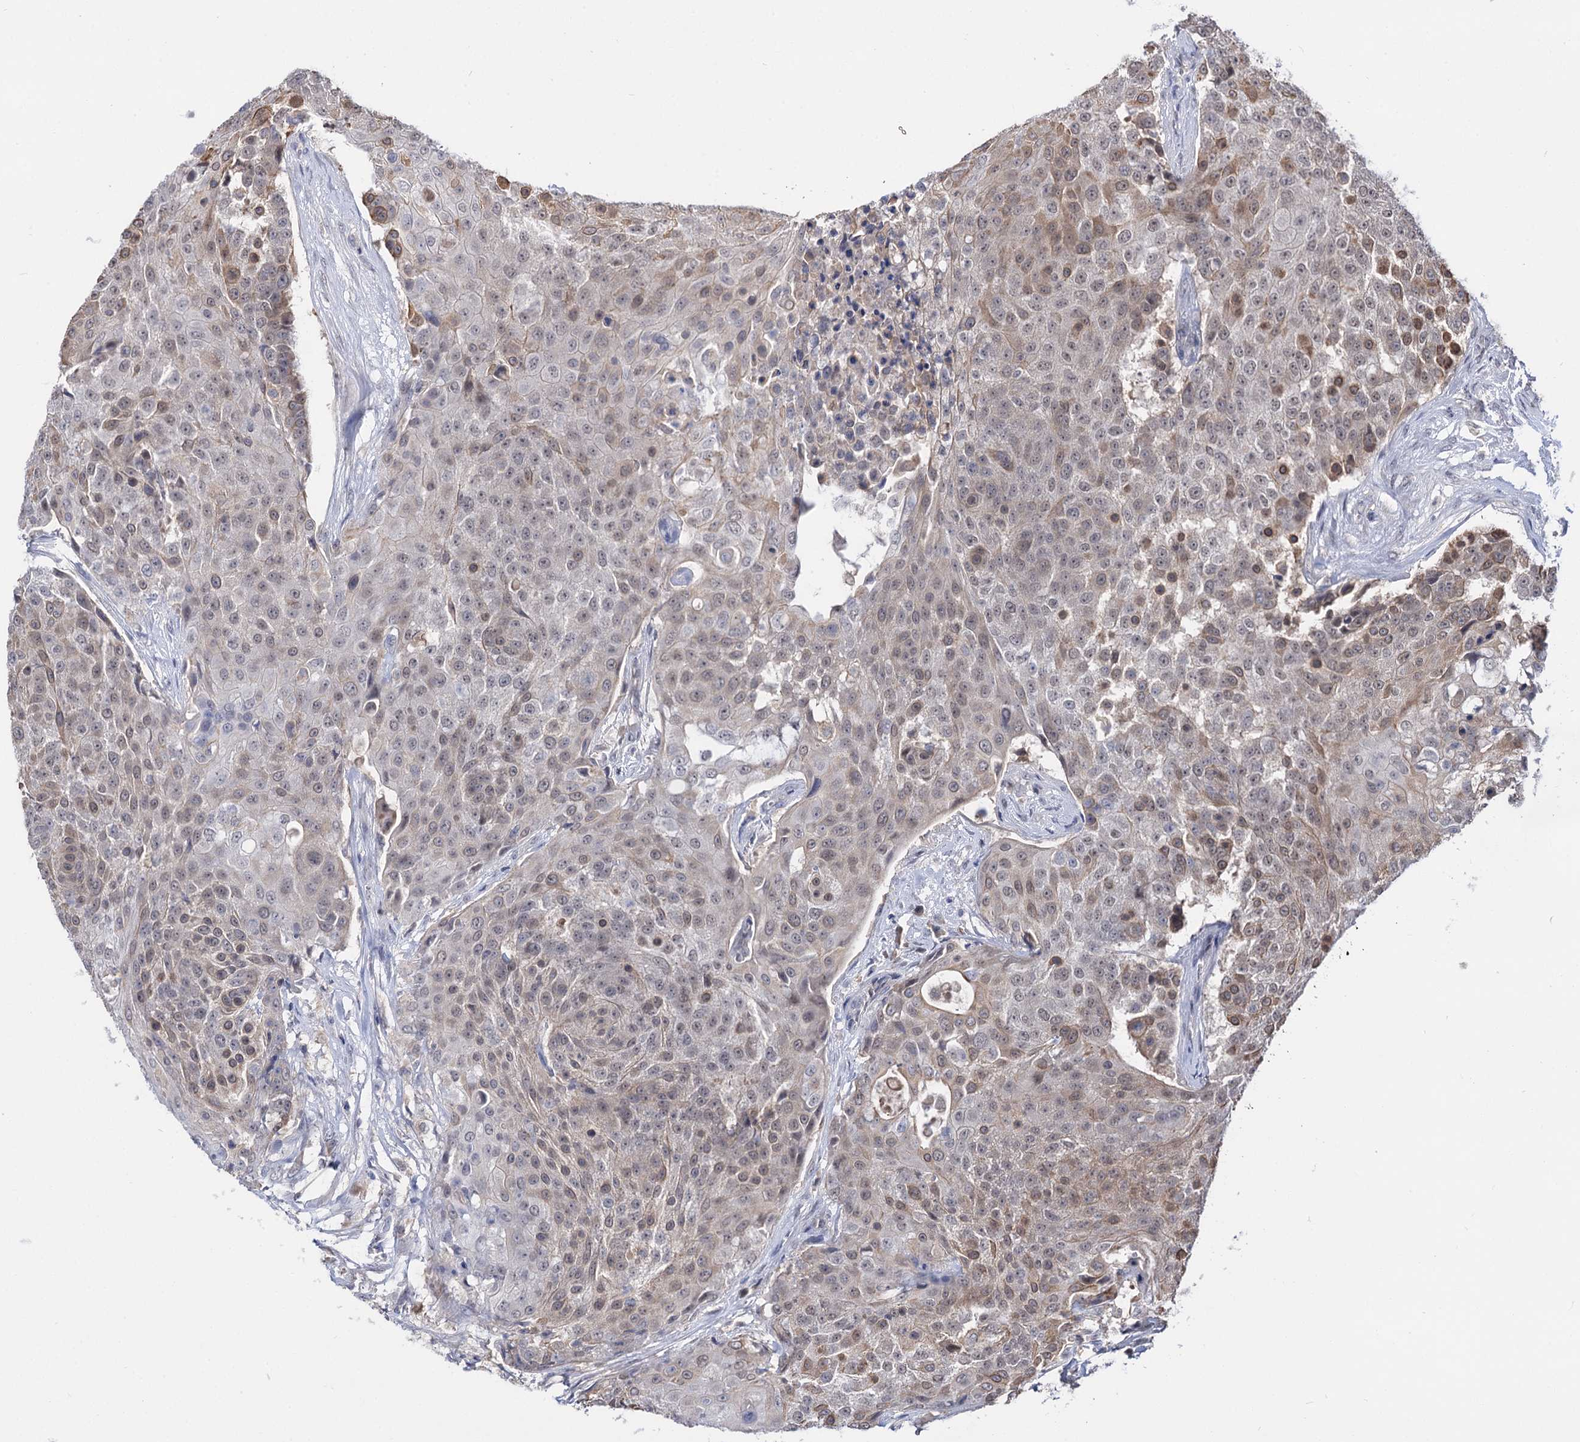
{"staining": {"intensity": "weak", "quantity": "25%-75%", "location": "nuclear"}, "tissue": "urothelial cancer", "cell_type": "Tumor cells", "image_type": "cancer", "snomed": [{"axis": "morphology", "description": "Urothelial carcinoma, High grade"}, {"axis": "topography", "description": "Urinary bladder"}], "caption": "Immunohistochemistry of high-grade urothelial carcinoma reveals low levels of weak nuclear staining in approximately 25%-75% of tumor cells.", "gene": "NEK10", "patient": {"sex": "female", "age": 63}}